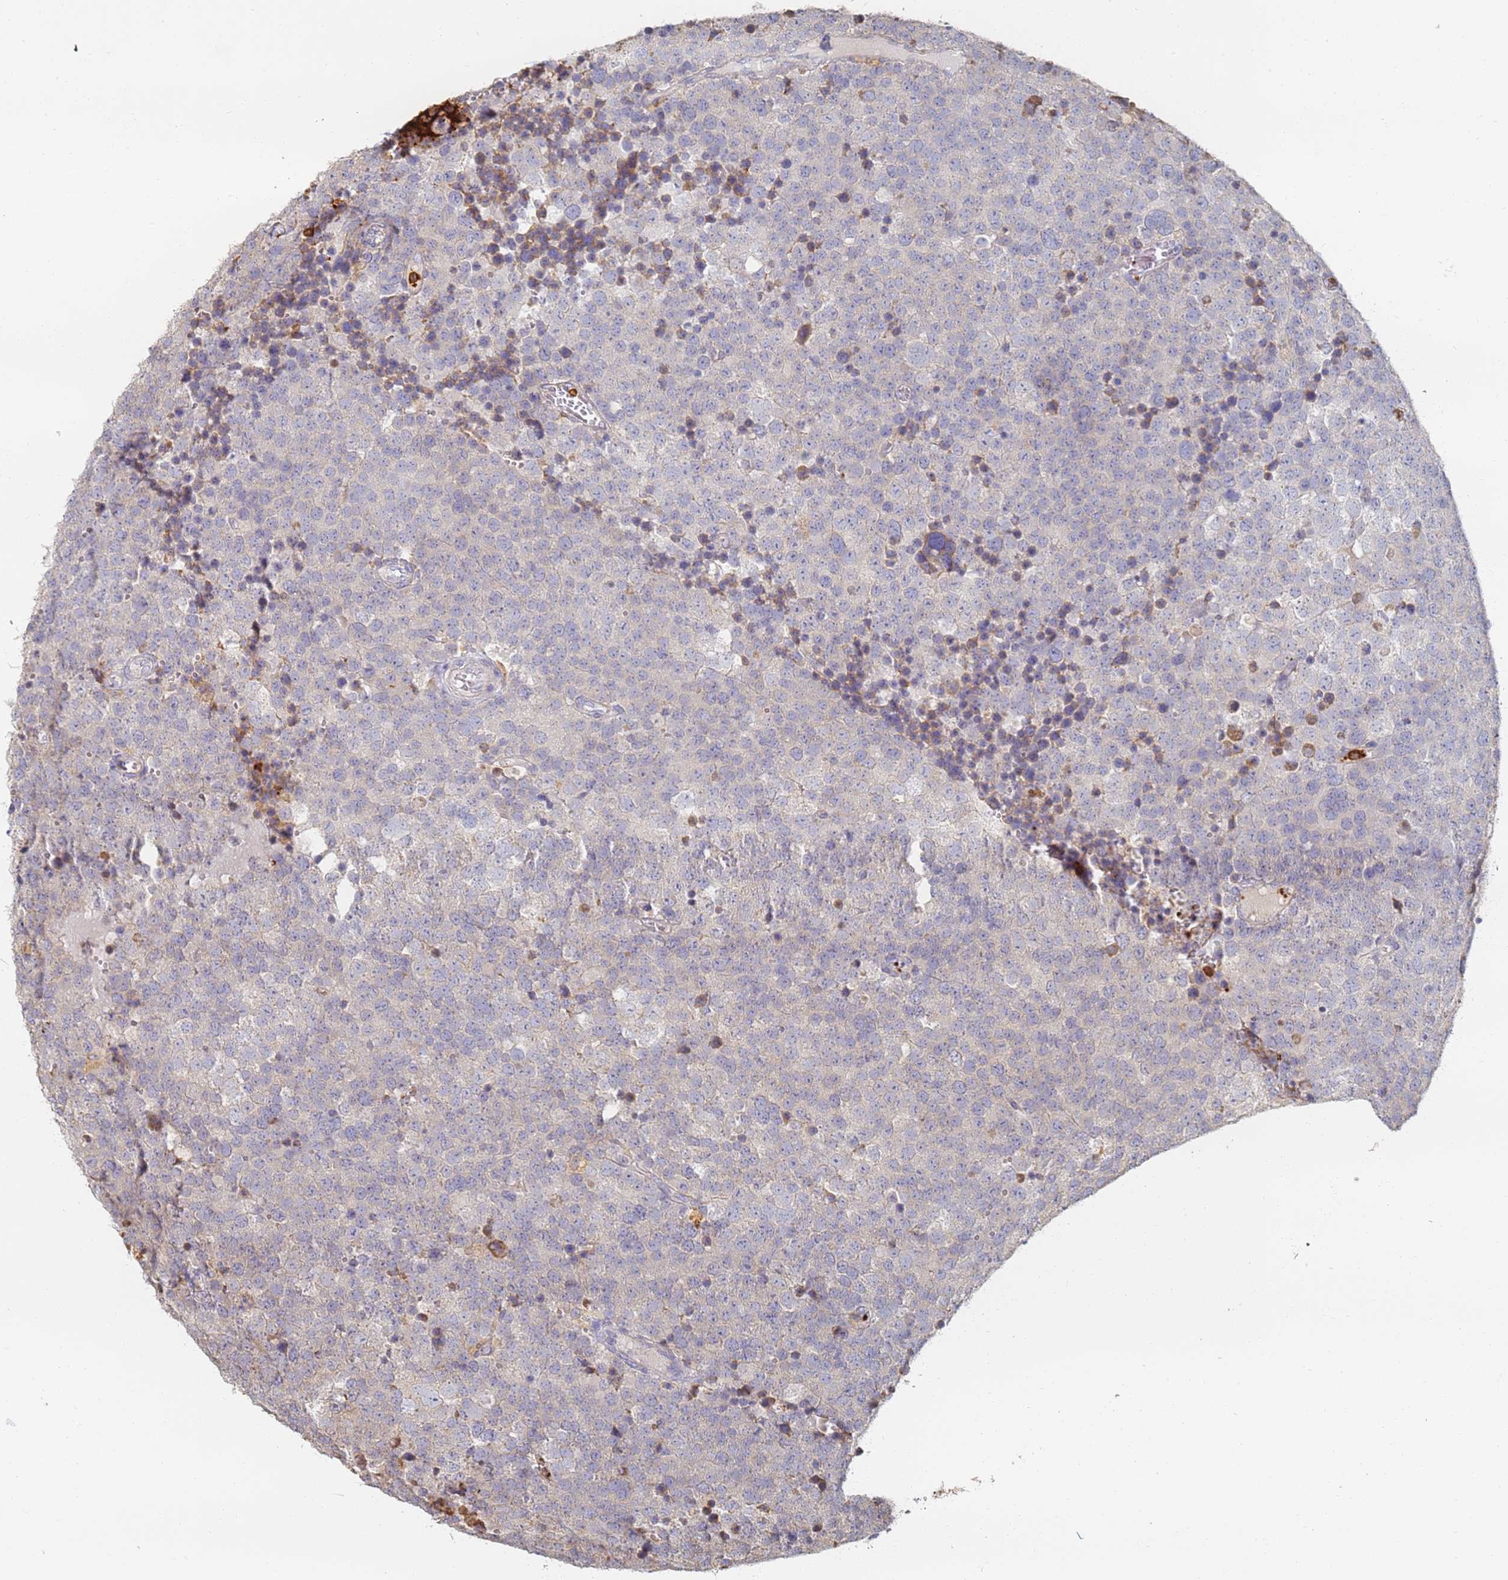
{"staining": {"intensity": "negative", "quantity": "none", "location": "none"}, "tissue": "testis cancer", "cell_type": "Tumor cells", "image_type": "cancer", "snomed": [{"axis": "morphology", "description": "Seminoma, NOS"}, {"axis": "topography", "description": "Testis"}], "caption": "A photomicrograph of human testis cancer (seminoma) is negative for staining in tumor cells. (DAB immunohistochemistry, high magnification).", "gene": "BIN2", "patient": {"sex": "male", "age": 71}}